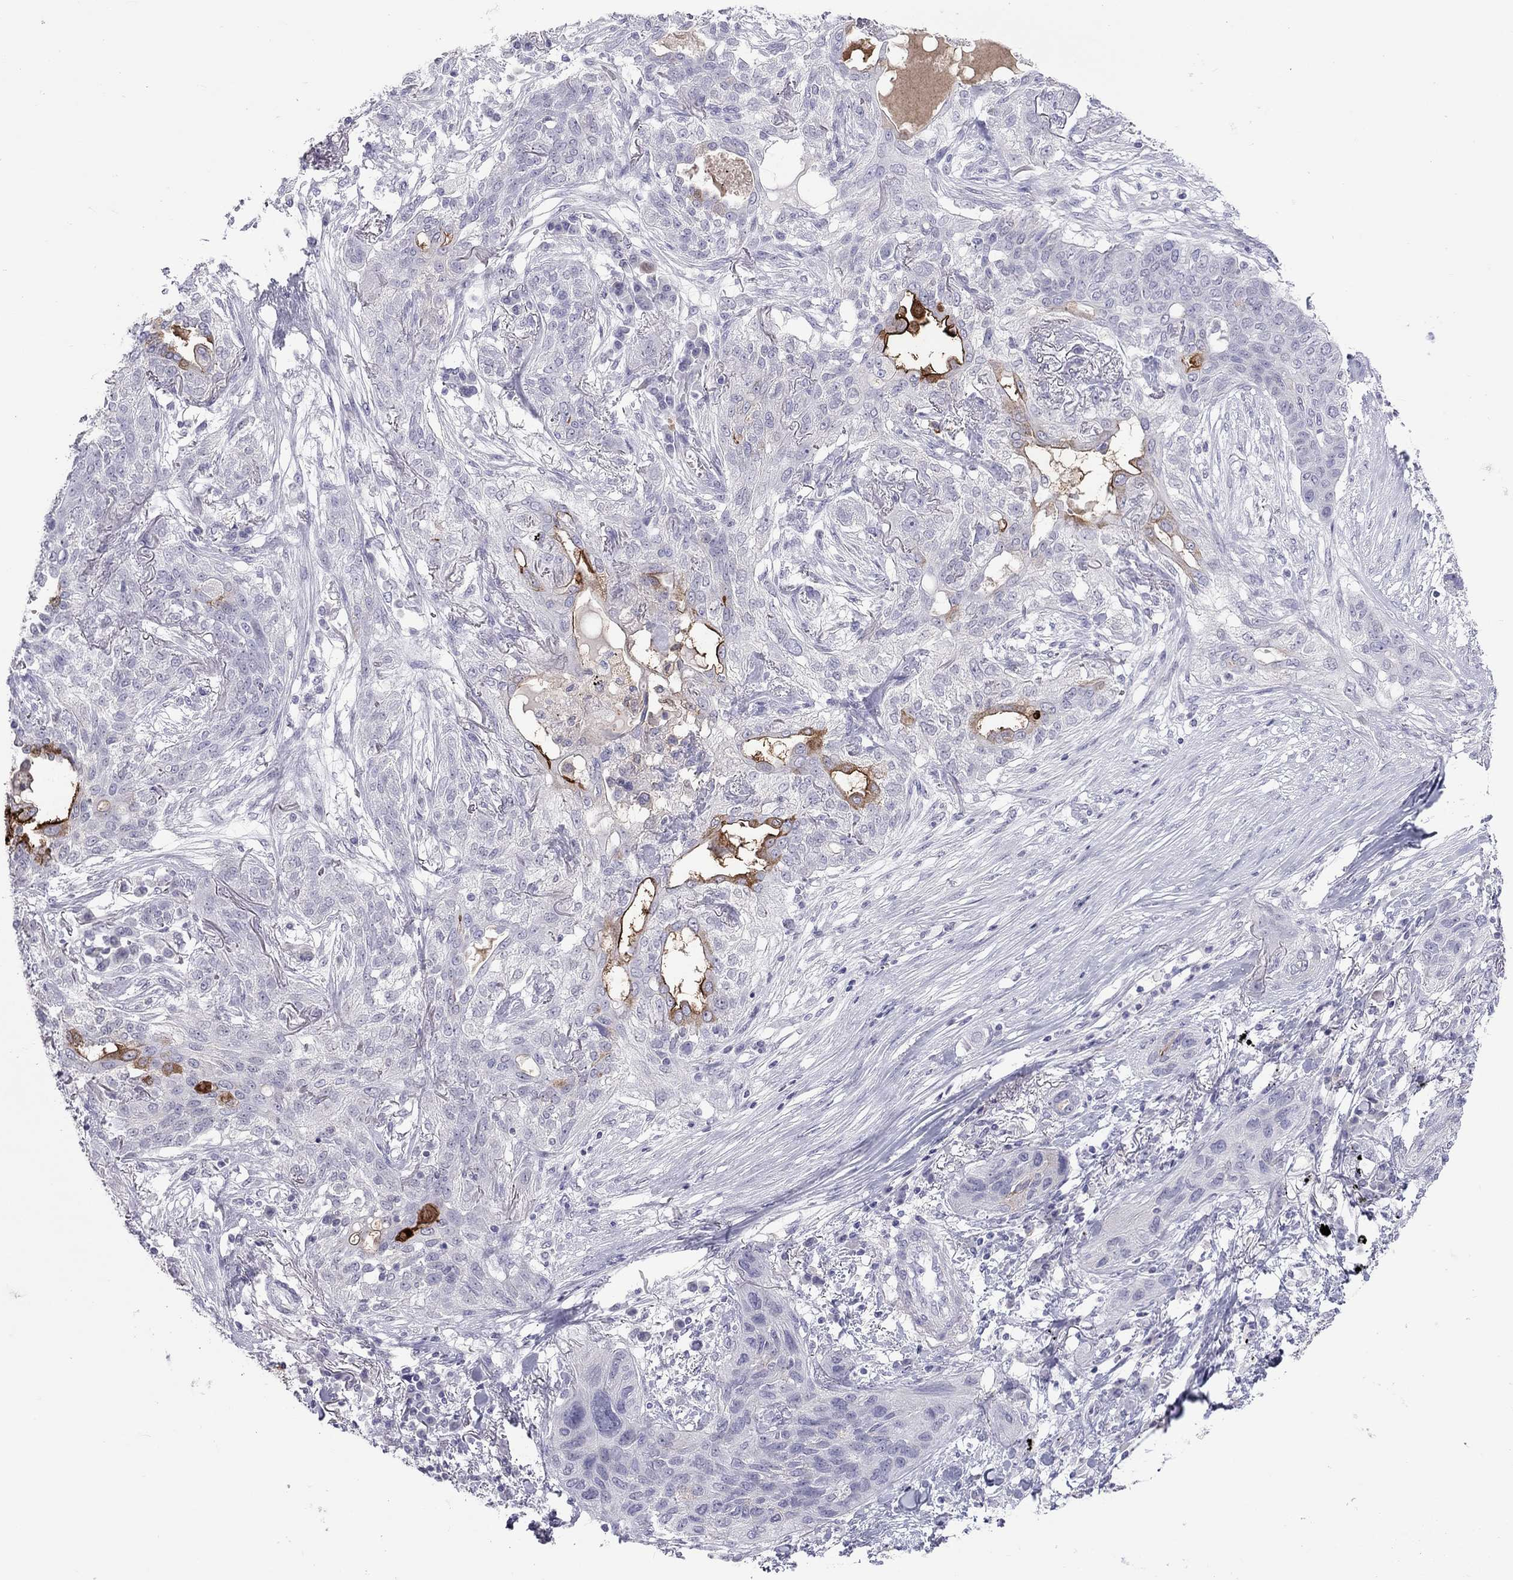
{"staining": {"intensity": "strong", "quantity": "<25%", "location": "cytoplasmic/membranous"}, "tissue": "lung cancer", "cell_type": "Tumor cells", "image_type": "cancer", "snomed": [{"axis": "morphology", "description": "Squamous cell carcinoma, NOS"}, {"axis": "topography", "description": "Lung"}], "caption": "A brown stain labels strong cytoplasmic/membranous expression of a protein in human lung squamous cell carcinoma tumor cells. (DAB IHC, brown staining for protein, blue staining for nuclei).", "gene": "MUC16", "patient": {"sex": "female", "age": 70}}